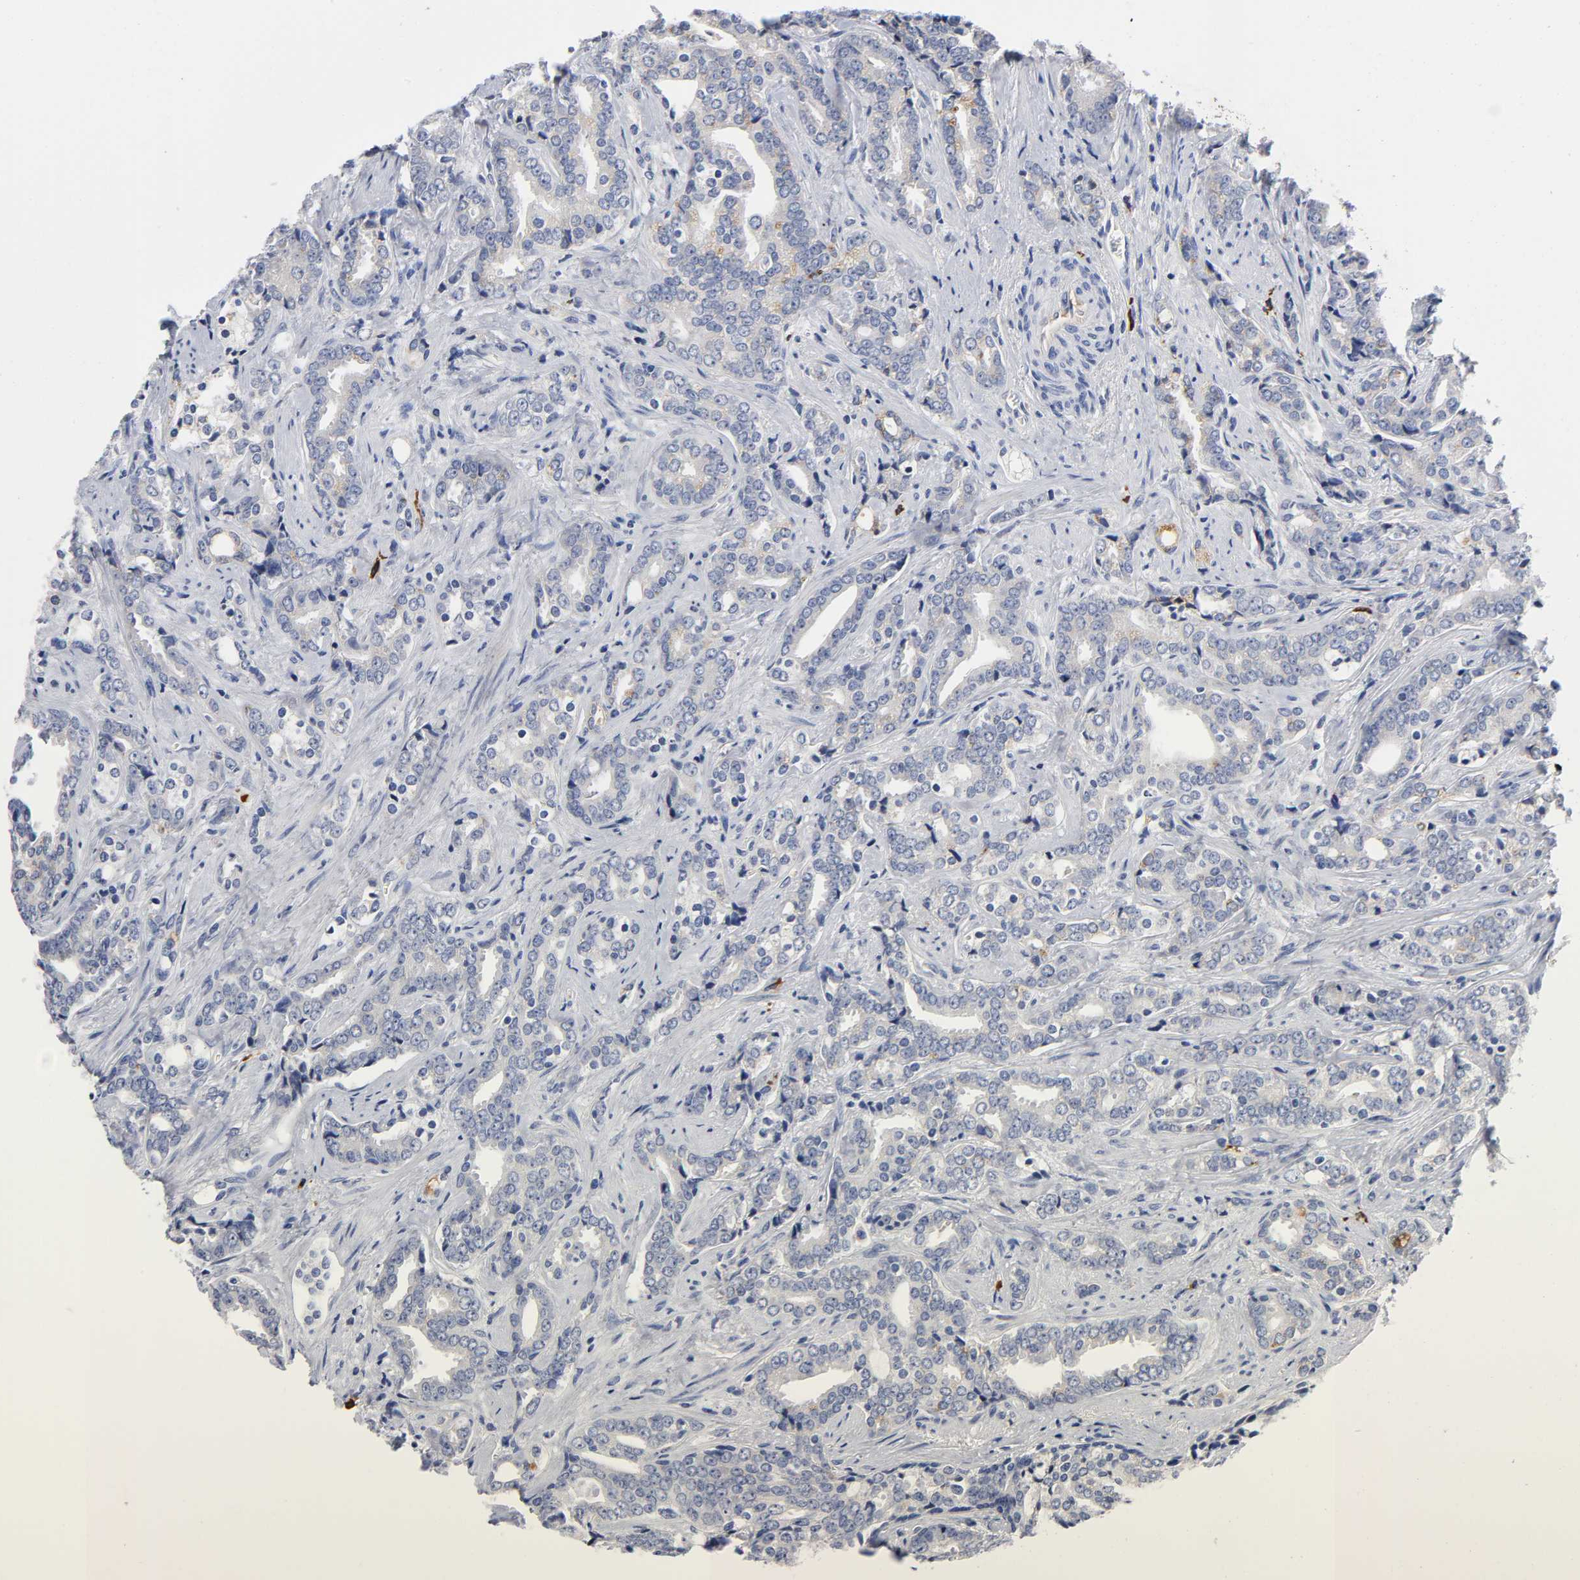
{"staining": {"intensity": "weak", "quantity": "<25%", "location": "cytoplasmic/membranous"}, "tissue": "prostate cancer", "cell_type": "Tumor cells", "image_type": "cancer", "snomed": [{"axis": "morphology", "description": "Adenocarcinoma, High grade"}, {"axis": "topography", "description": "Prostate"}], "caption": "Tumor cells show no significant protein expression in prostate adenocarcinoma (high-grade).", "gene": "NOVA1", "patient": {"sex": "male", "age": 67}}